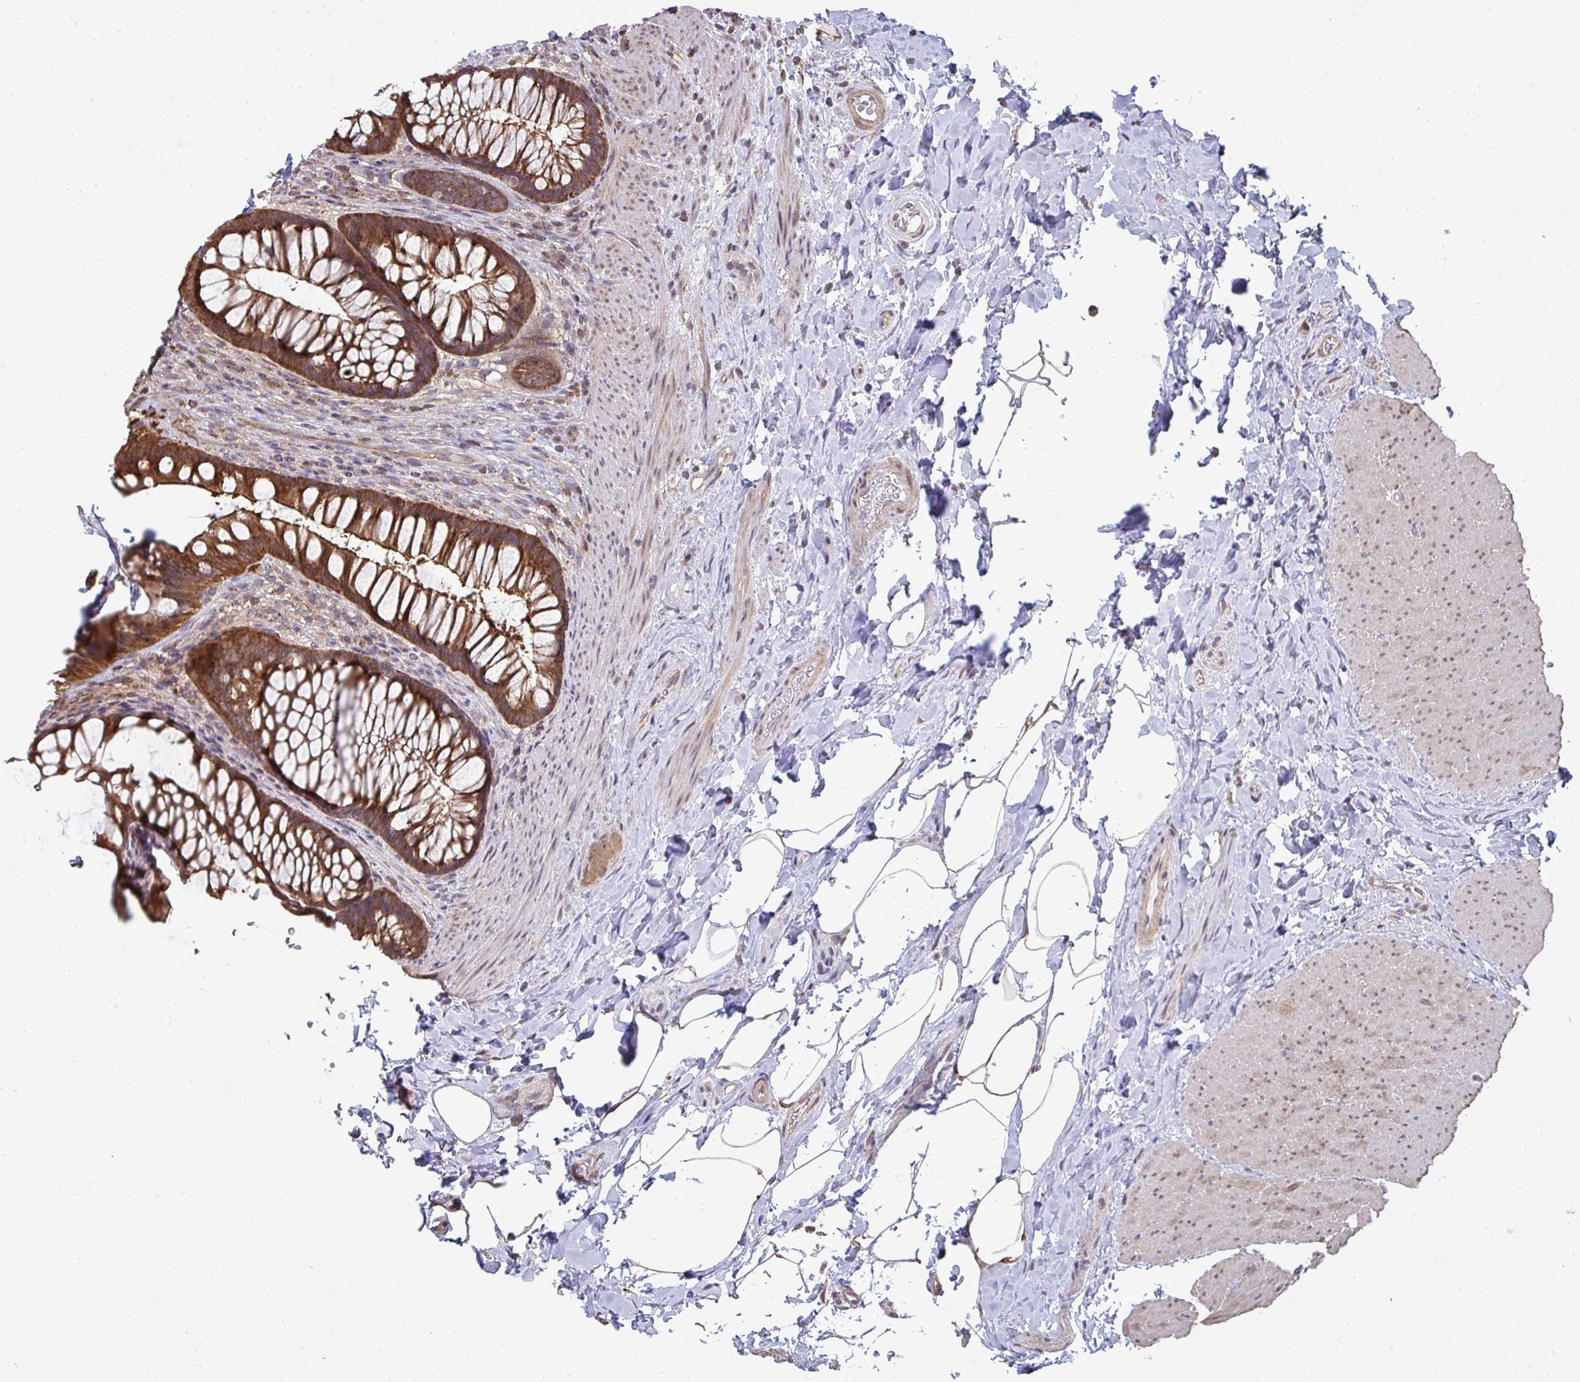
{"staining": {"intensity": "moderate", "quantity": ">75%", "location": "cytoplasmic/membranous"}, "tissue": "rectum", "cell_type": "Glandular cells", "image_type": "normal", "snomed": [{"axis": "morphology", "description": "Normal tissue, NOS"}, {"axis": "topography", "description": "Rectum"}], "caption": "IHC photomicrograph of benign rectum: rectum stained using IHC displays medium levels of moderate protein expression localized specifically in the cytoplasmic/membranous of glandular cells, appearing as a cytoplasmic/membranous brown color.", "gene": "DNAJA2", "patient": {"sex": "male", "age": 53}}